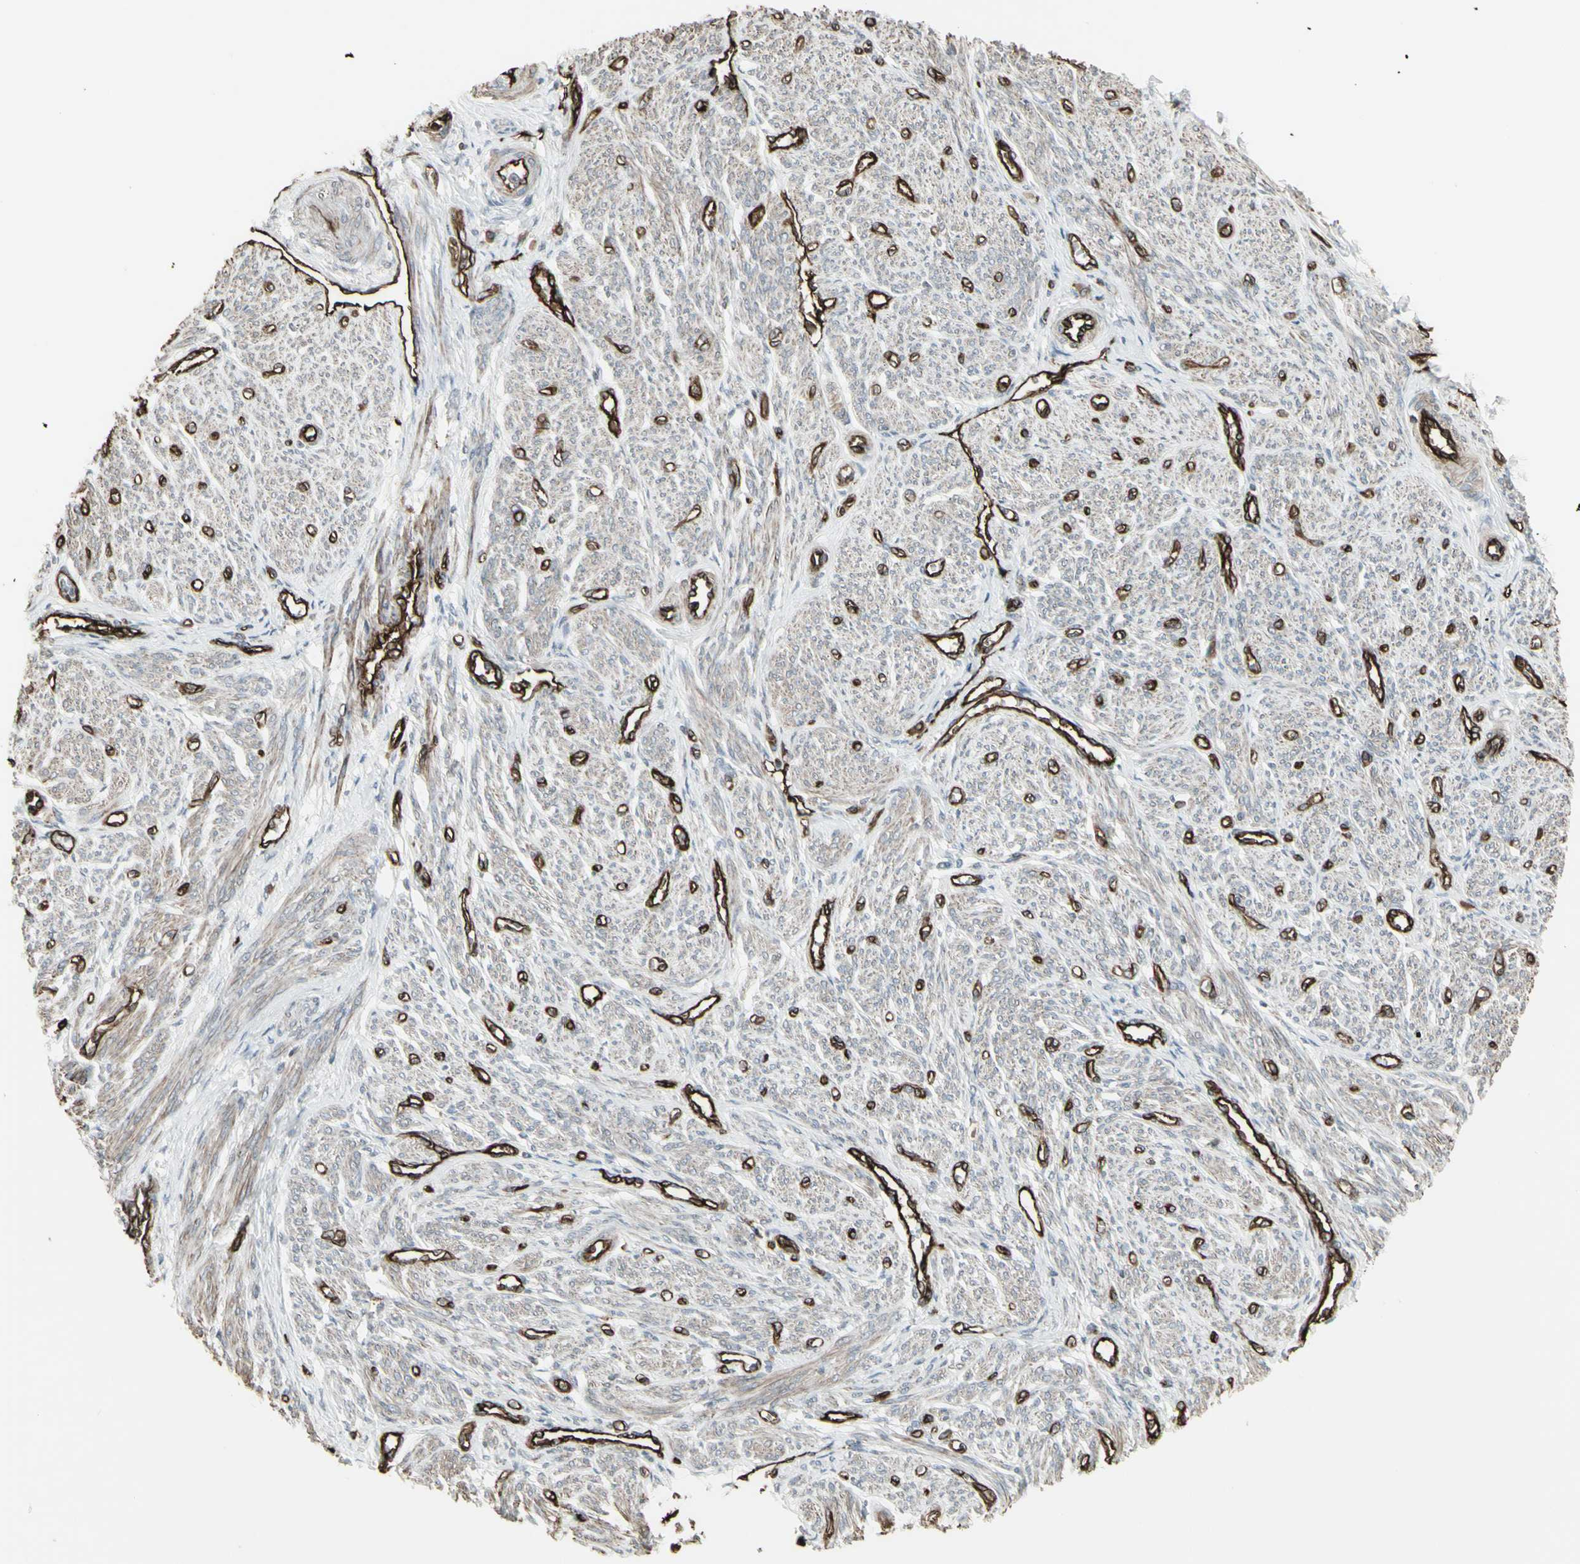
{"staining": {"intensity": "moderate", "quantity": ">75%", "location": "cytoplasmic/membranous"}, "tissue": "smooth muscle", "cell_type": "Smooth muscle cells", "image_type": "normal", "snomed": [{"axis": "morphology", "description": "Normal tissue, NOS"}, {"axis": "topography", "description": "Smooth muscle"}], "caption": "A brown stain shows moderate cytoplasmic/membranous positivity of a protein in smooth muscle cells of benign smooth muscle.", "gene": "DTX3L", "patient": {"sex": "female", "age": 65}}